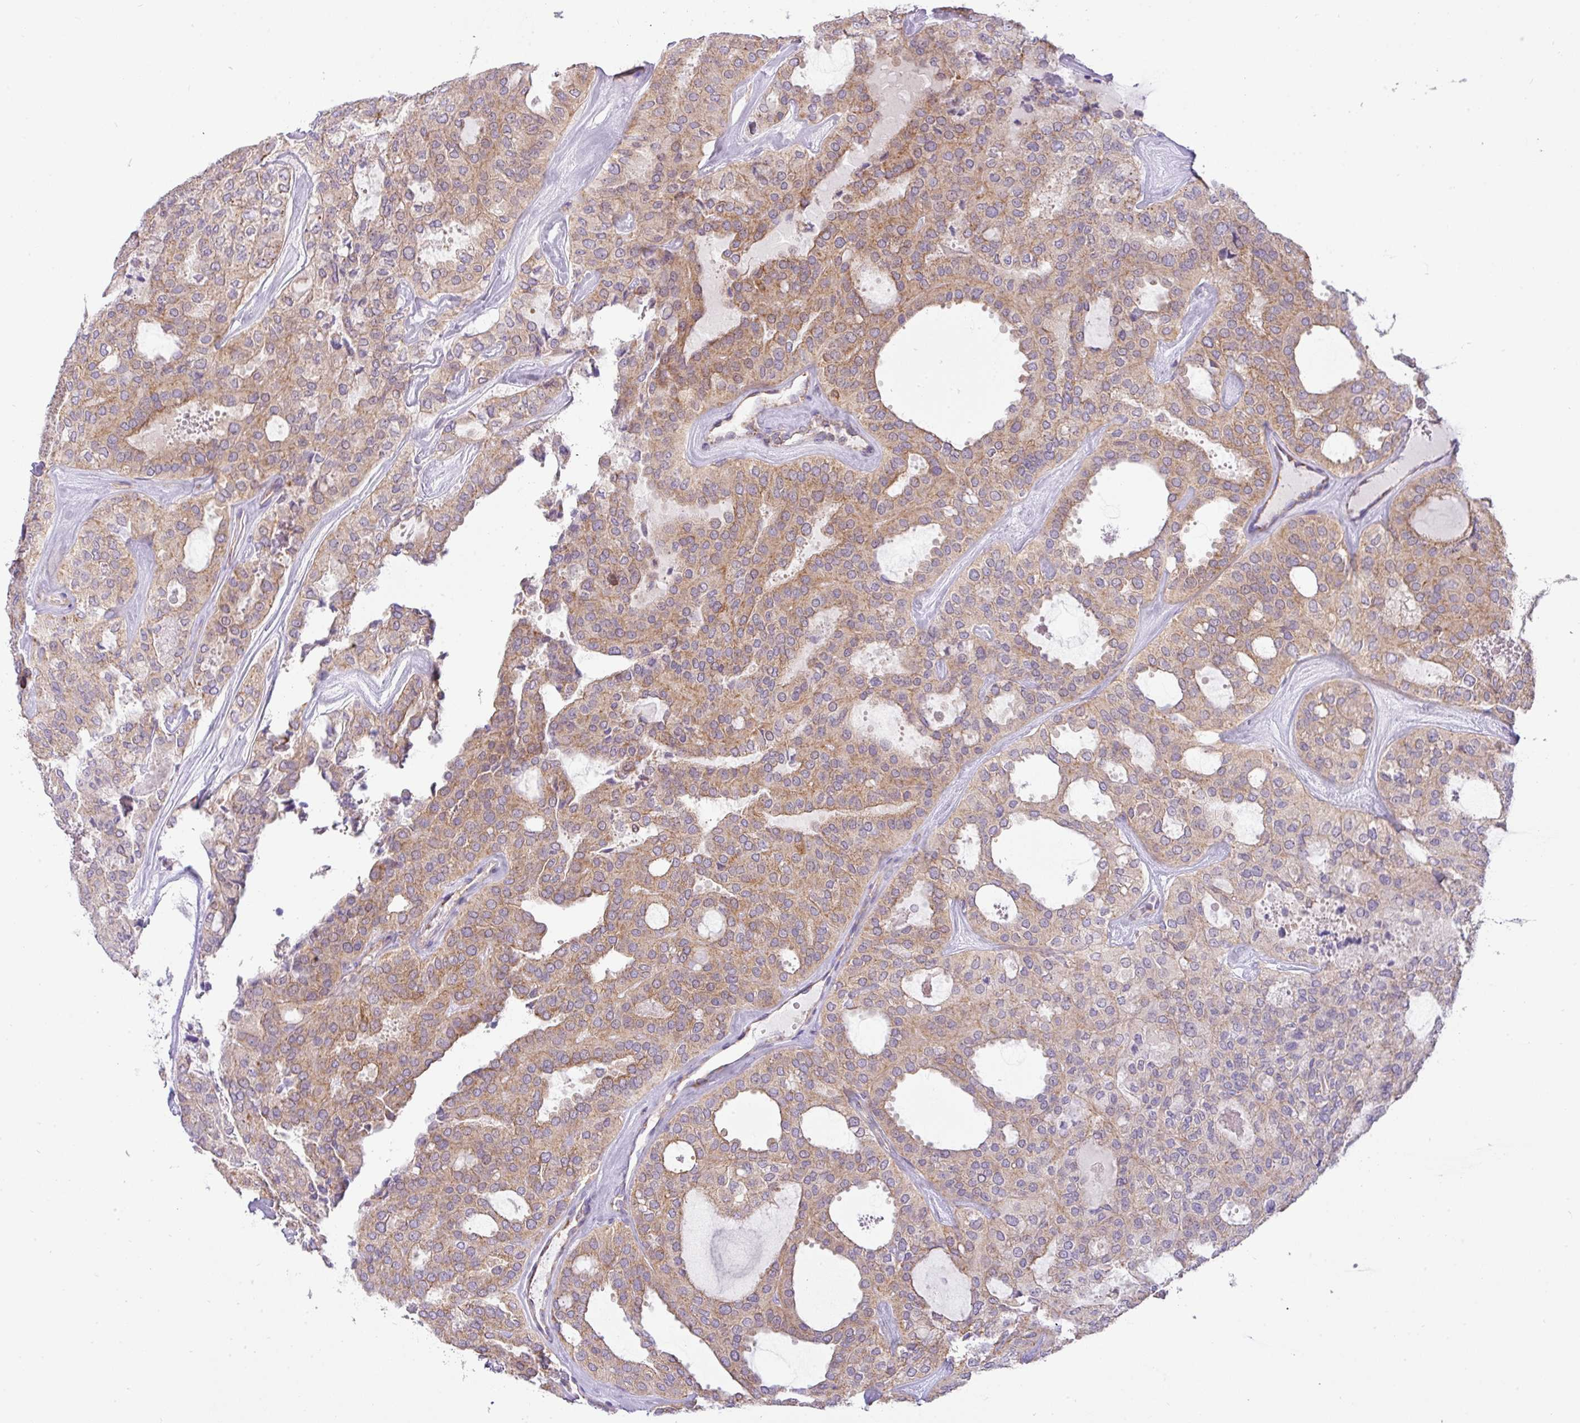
{"staining": {"intensity": "moderate", "quantity": ">75%", "location": "cytoplasmic/membranous"}, "tissue": "thyroid cancer", "cell_type": "Tumor cells", "image_type": "cancer", "snomed": [{"axis": "morphology", "description": "Follicular adenoma carcinoma, NOS"}, {"axis": "topography", "description": "Thyroid gland"}], "caption": "IHC image of neoplastic tissue: thyroid cancer stained using IHC displays medium levels of moderate protein expression localized specifically in the cytoplasmic/membranous of tumor cells, appearing as a cytoplasmic/membranous brown color.", "gene": "ZNF211", "patient": {"sex": "male", "age": 75}}